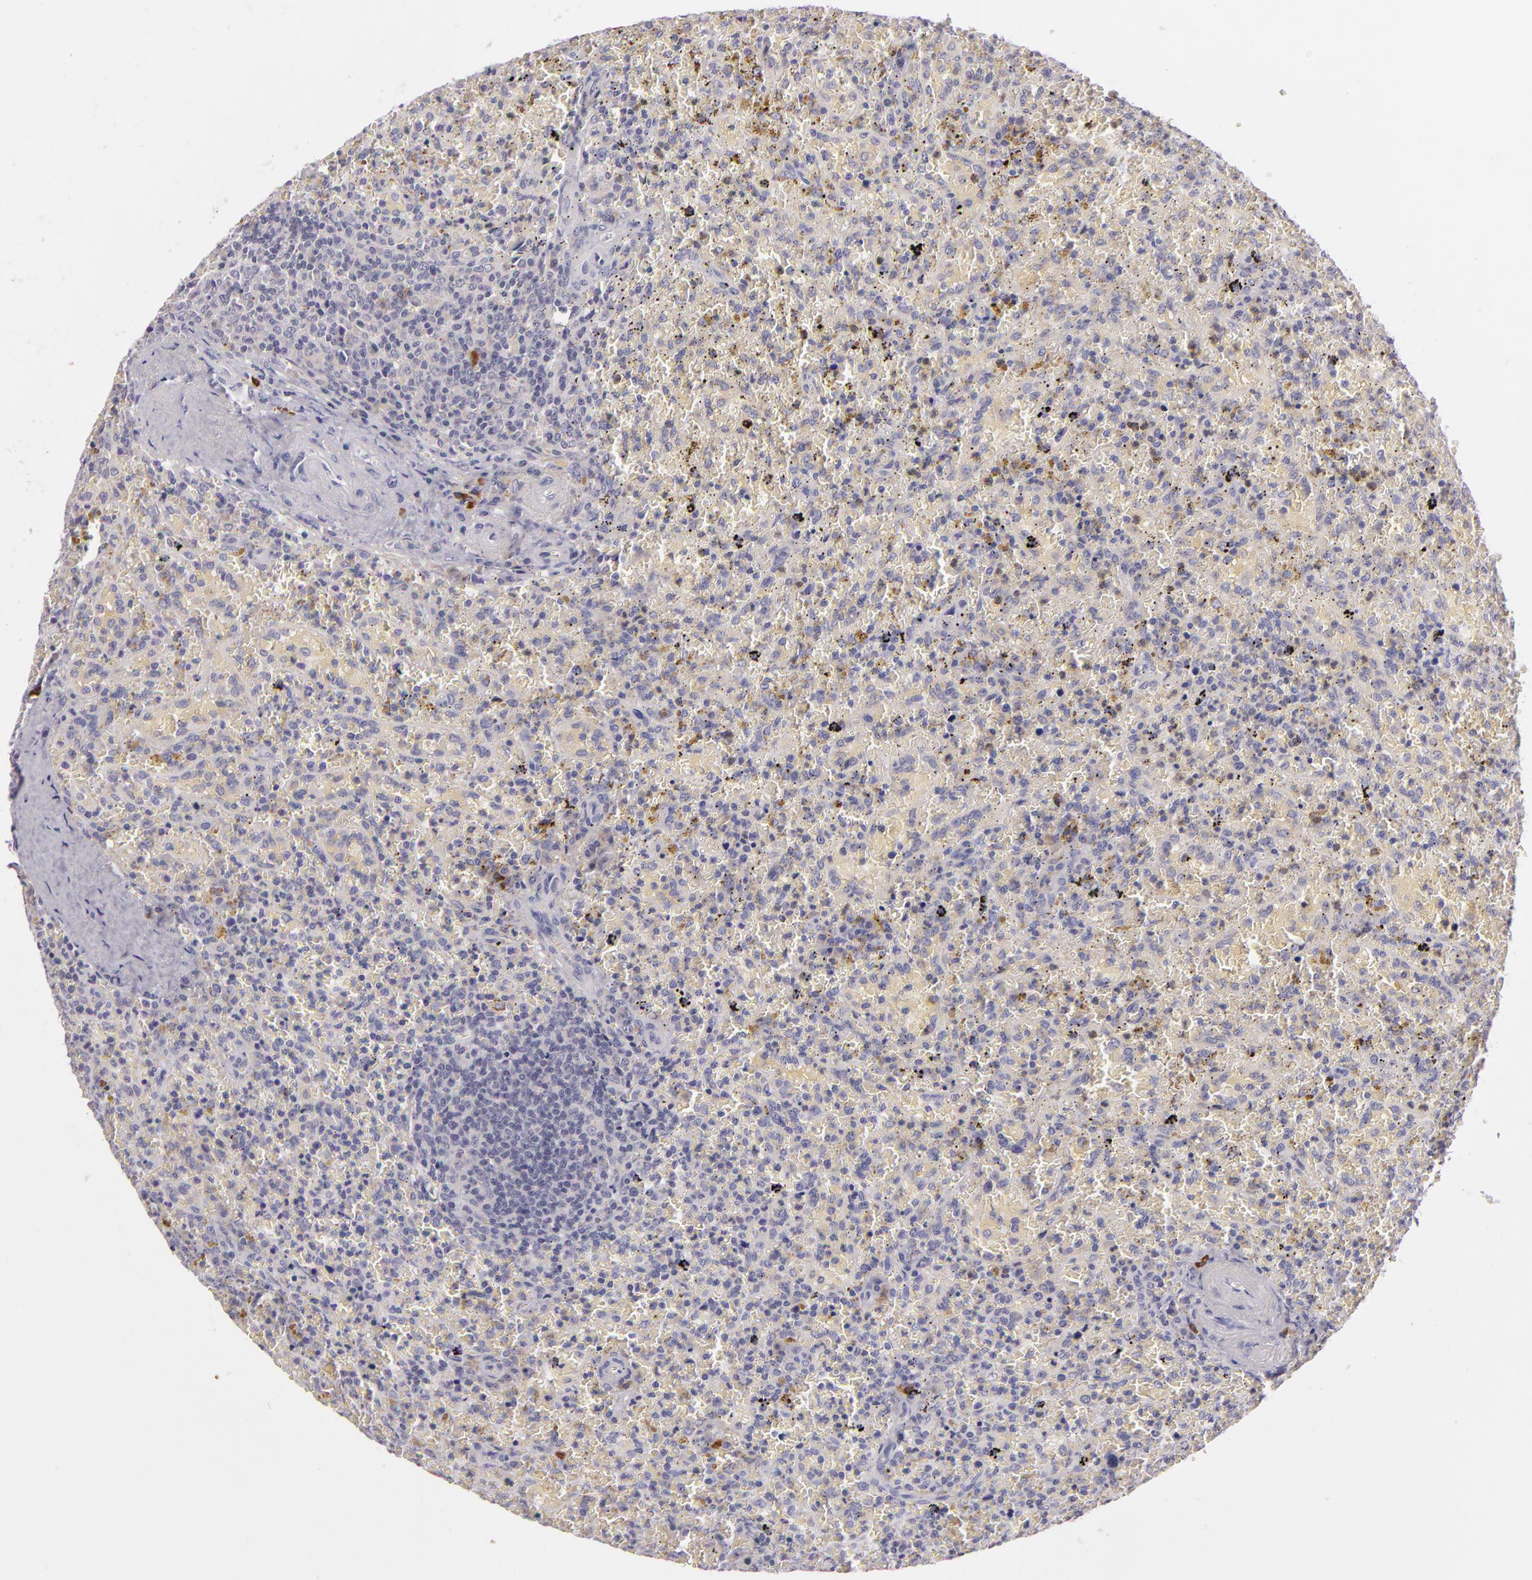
{"staining": {"intensity": "negative", "quantity": "none", "location": "none"}, "tissue": "lymphoma", "cell_type": "Tumor cells", "image_type": "cancer", "snomed": [{"axis": "morphology", "description": "Malignant lymphoma, non-Hodgkin's type, High grade"}, {"axis": "topography", "description": "Spleen"}, {"axis": "topography", "description": "Lymph node"}], "caption": "Immunohistochemistry of malignant lymphoma, non-Hodgkin's type (high-grade) displays no staining in tumor cells.", "gene": "DAG1", "patient": {"sex": "female", "age": 70}}